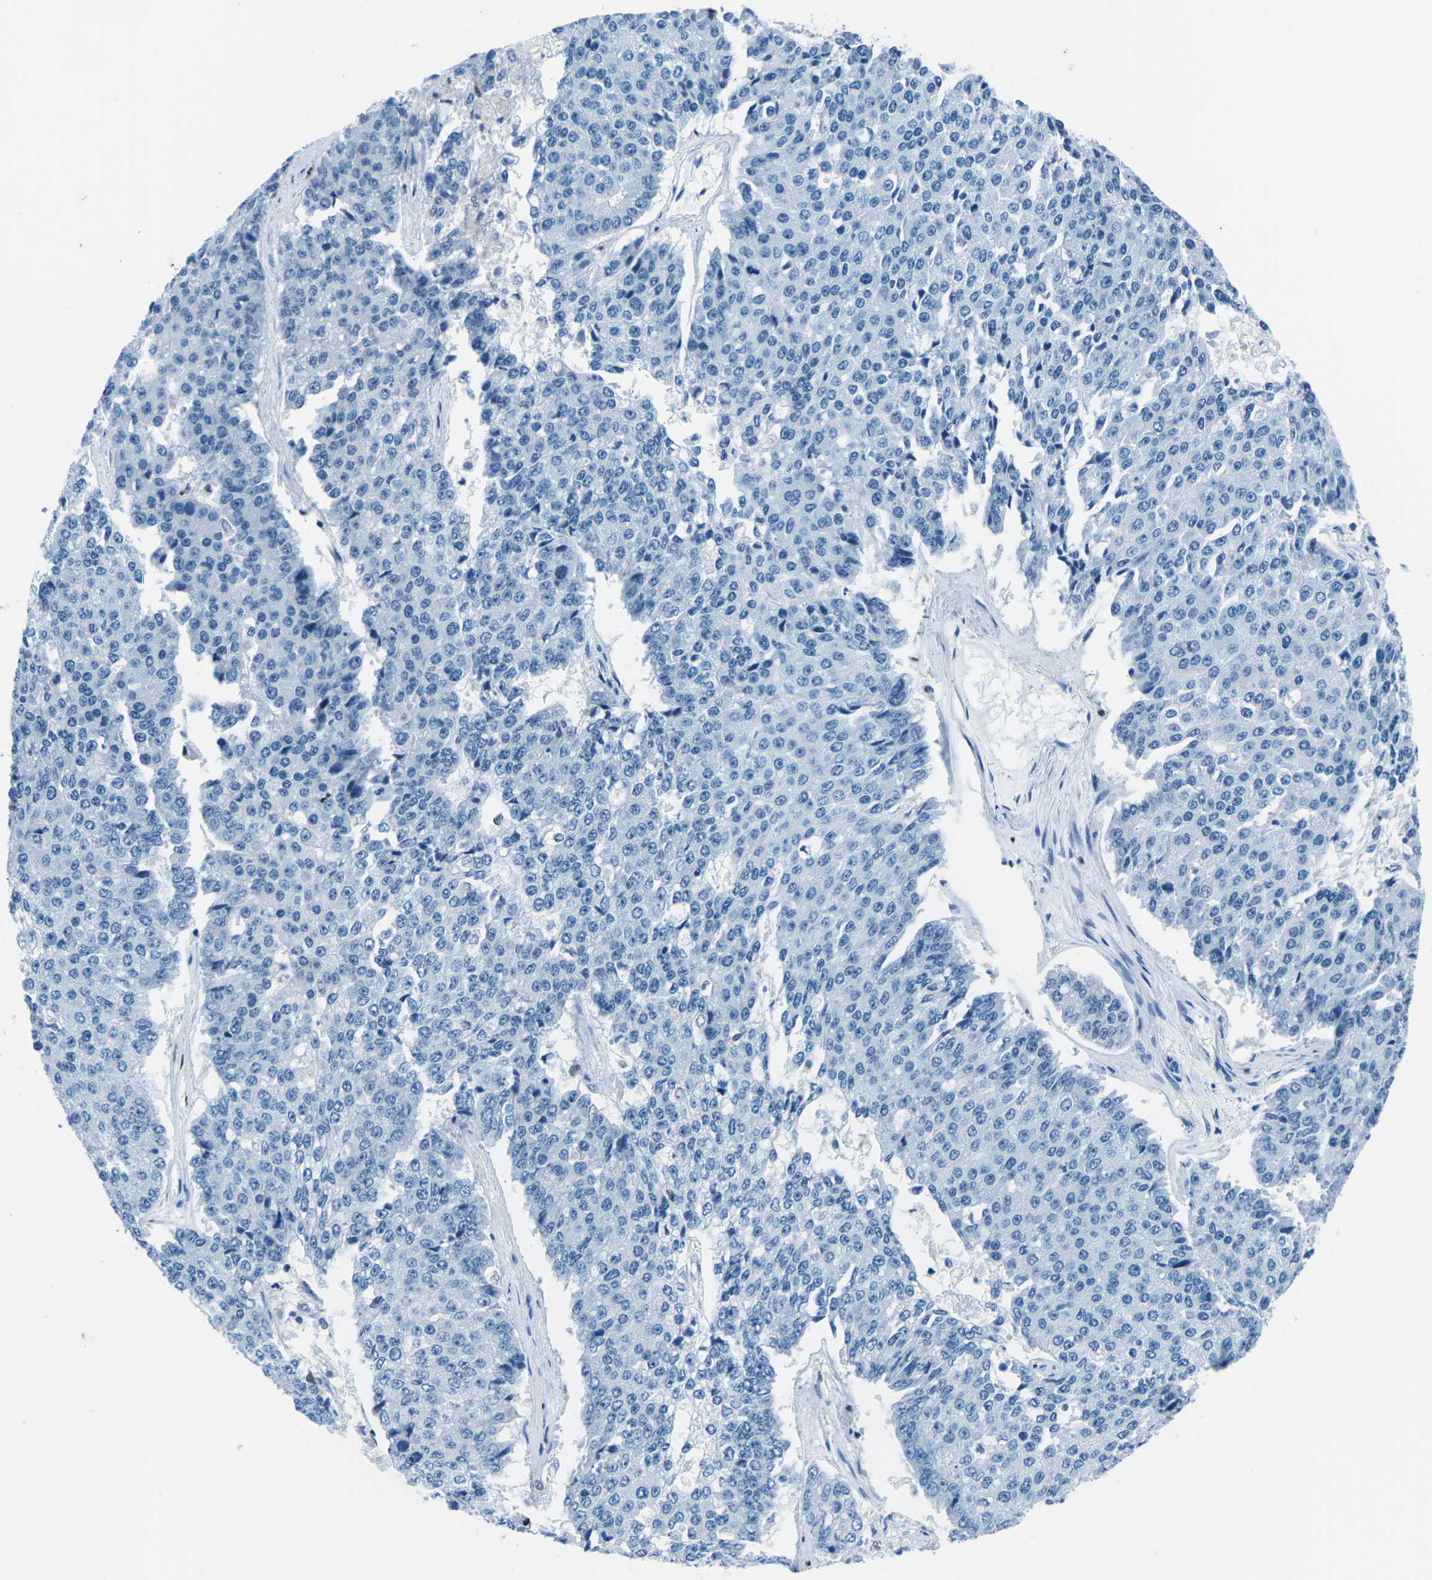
{"staining": {"intensity": "negative", "quantity": "none", "location": "none"}, "tissue": "pancreatic cancer", "cell_type": "Tumor cells", "image_type": "cancer", "snomed": [{"axis": "morphology", "description": "Adenocarcinoma, NOS"}, {"axis": "topography", "description": "Pancreas"}], "caption": "Immunohistochemistry (IHC) of pancreatic adenocarcinoma demonstrates no expression in tumor cells. (DAB IHC, high magnification).", "gene": "CELF2", "patient": {"sex": "male", "age": 50}}